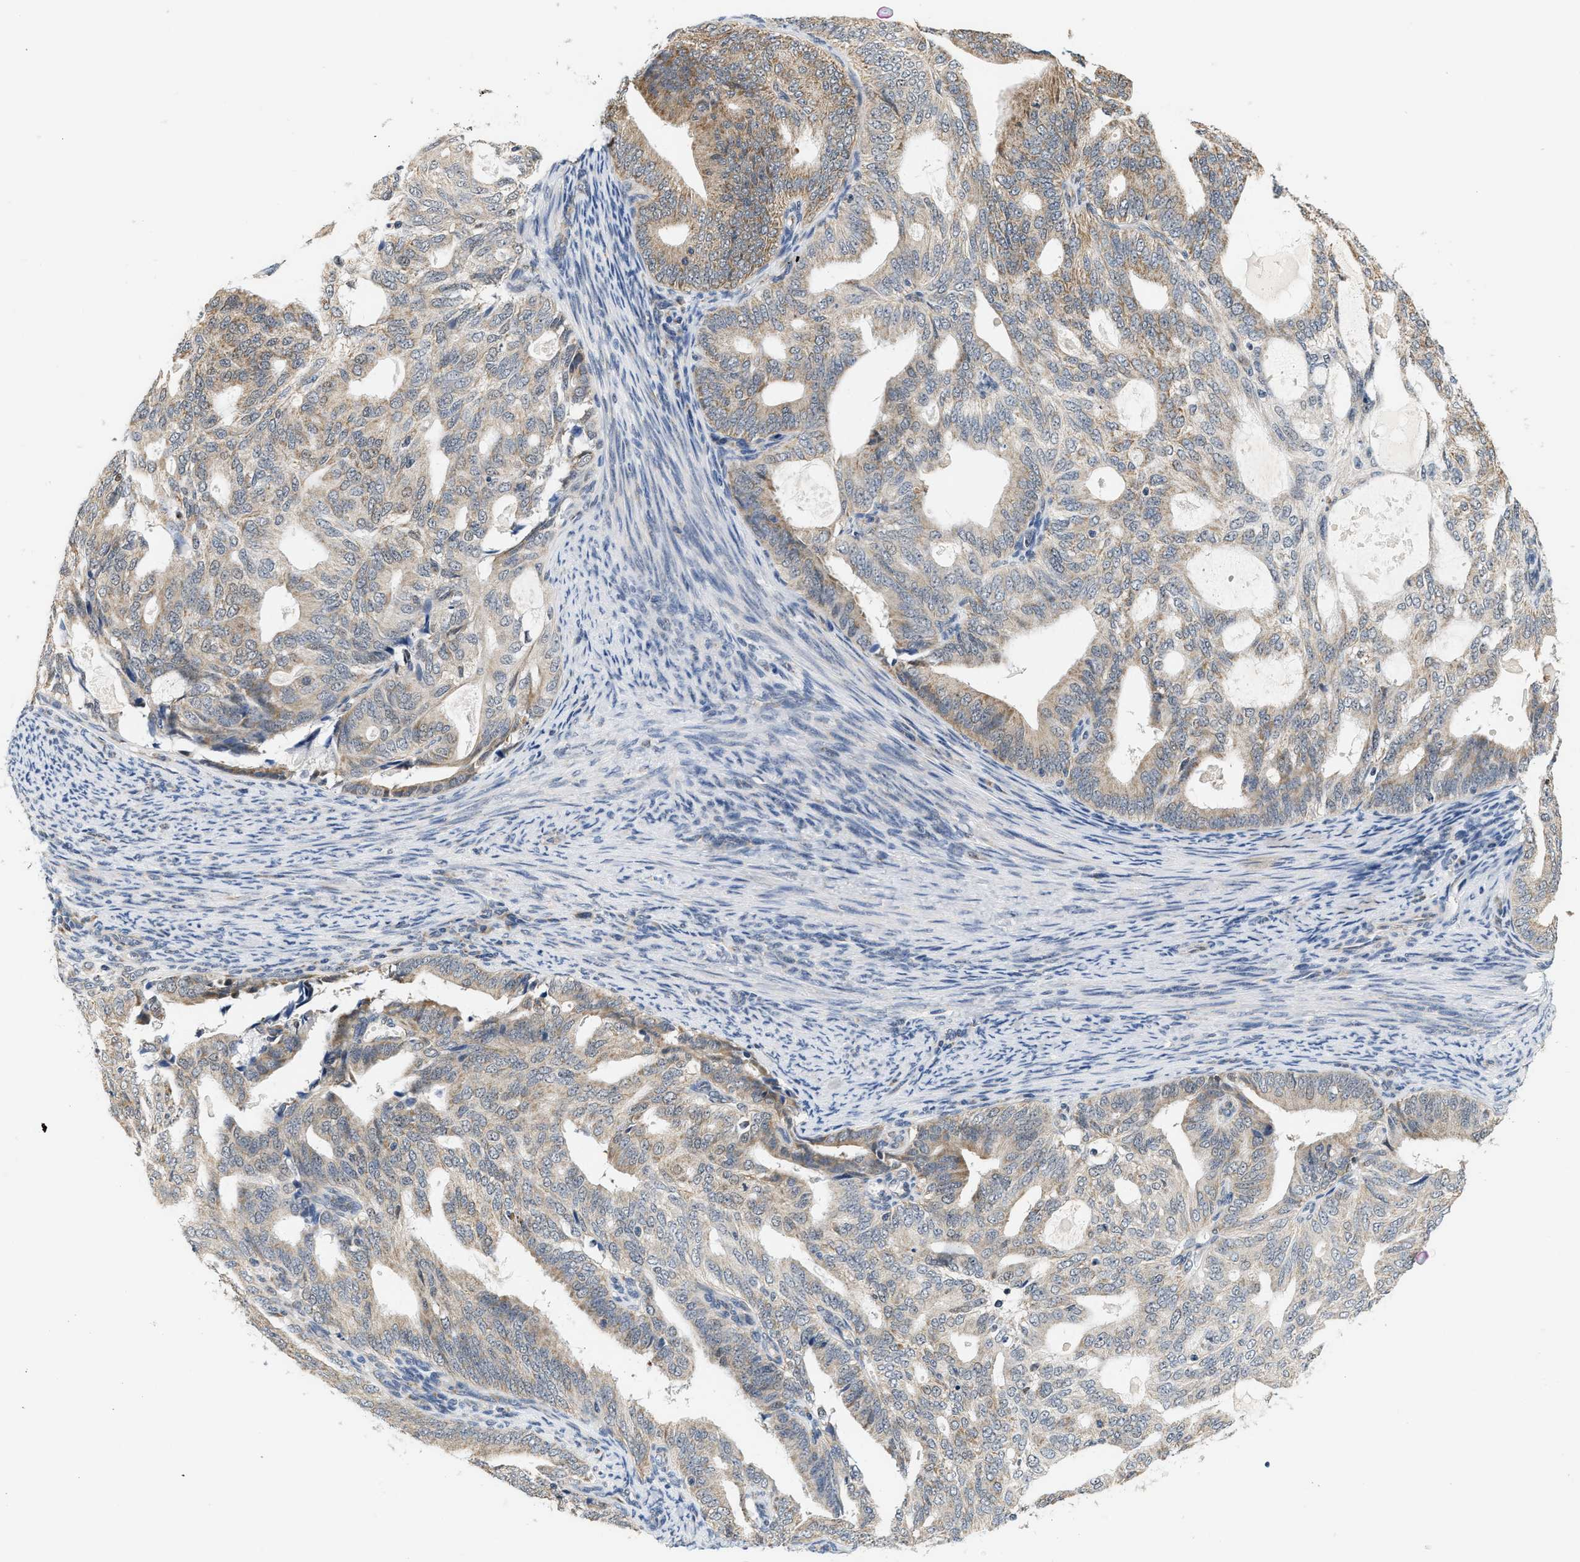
{"staining": {"intensity": "weak", "quantity": ">75%", "location": "cytoplasmic/membranous"}, "tissue": "endometrial cancer", "cell_type": "Tumor cells", "image_type": "cancer", "snomed": [{"axis": "morphology", "description": "Adenocarcinoma, NOS"}, {"axis": "topography", "description": "Endometrium"}], "caption": "Immunohistochemistry photomicrograph of neoplastic tissue: endometrial cancer stained using immunohistochemistry exhibits low levels of weak protein expression localized specifically in the cytoplasmic/membranous of tumor cells, appearing as a cytoplasmic/membranous brown color.", "gene": "GIGYF1", "patient": {"sex": "female", "age": 58}}